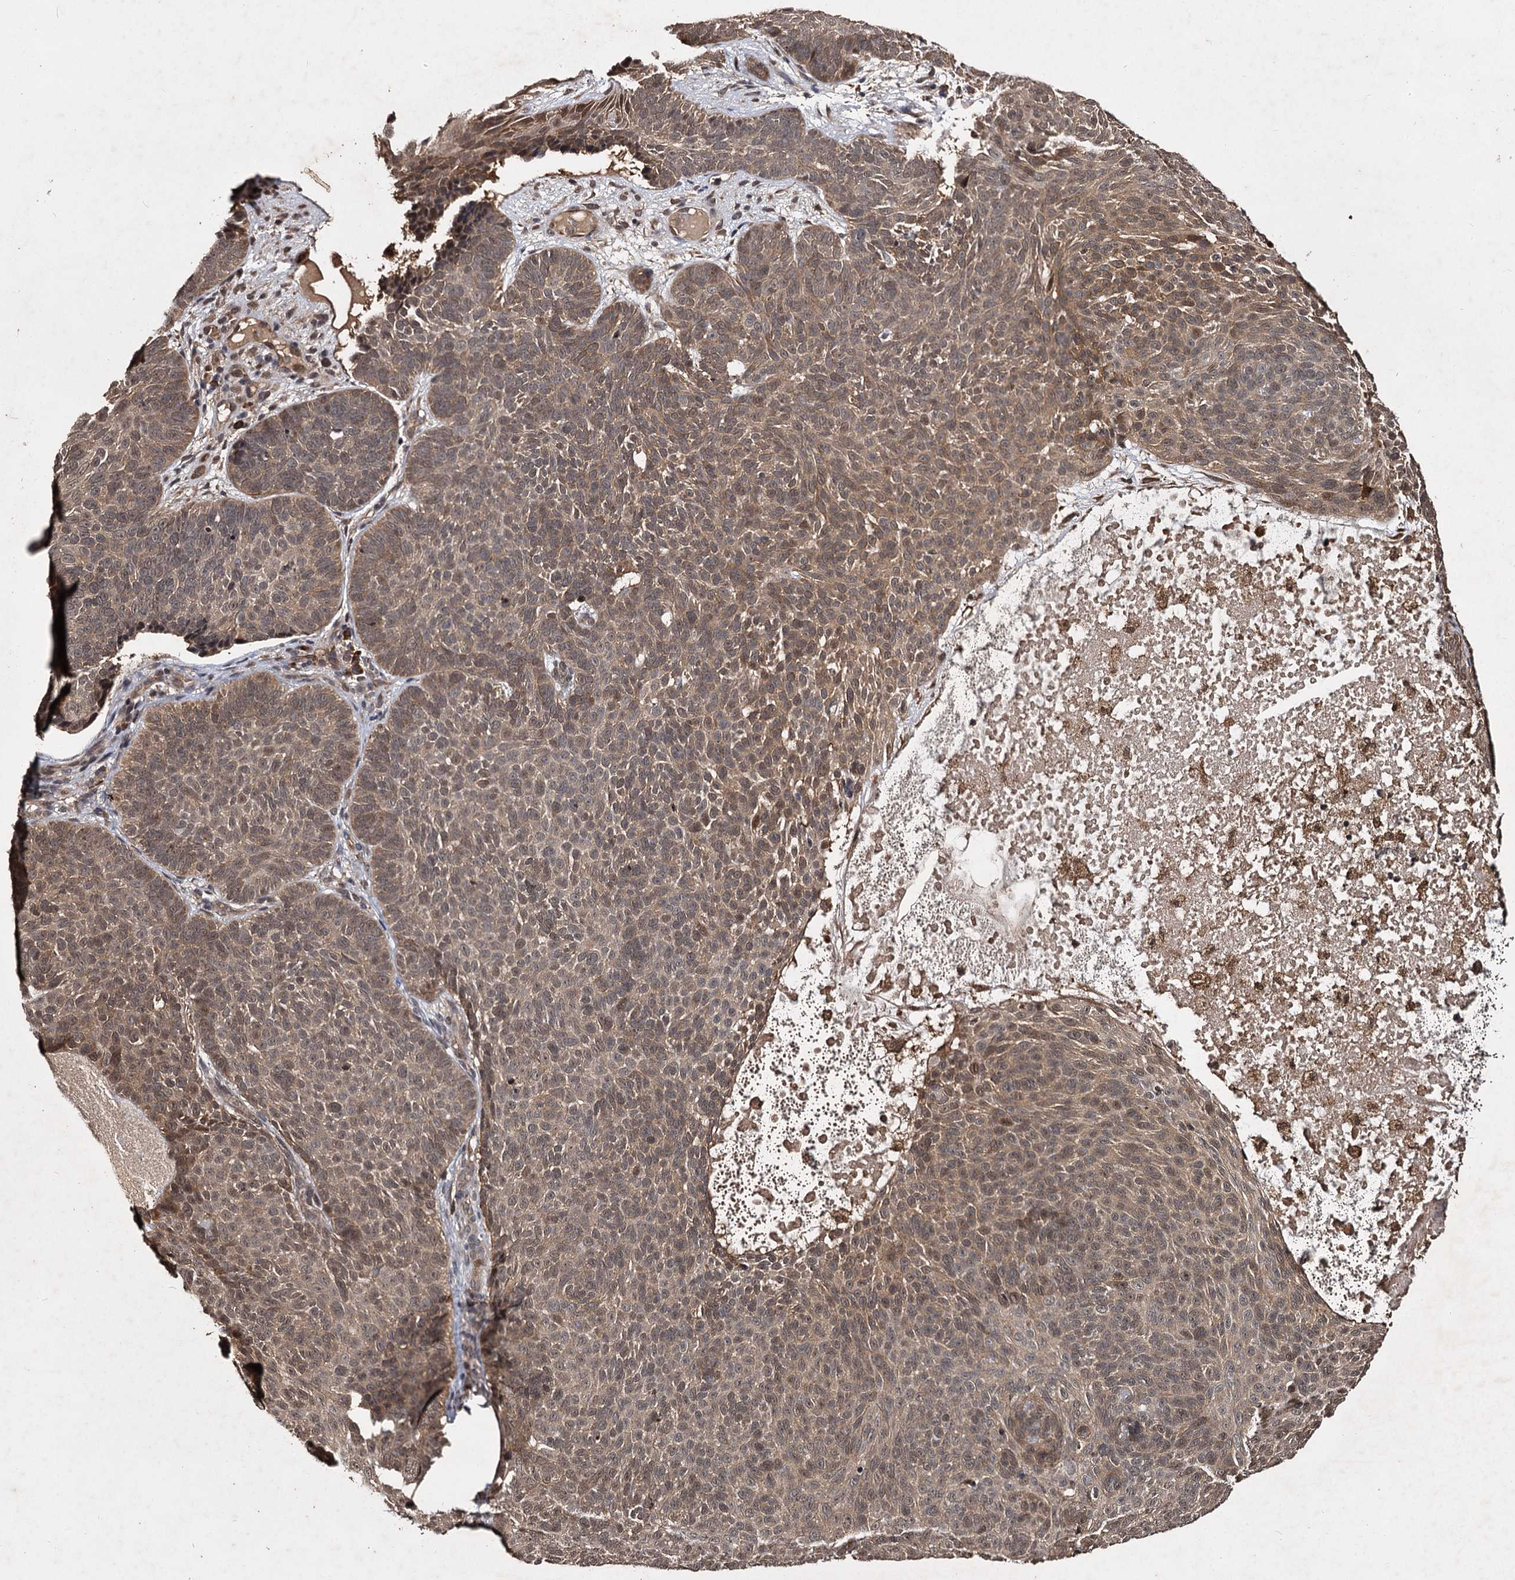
{"staining": {"intensity": "moderate", "quantity": "25%-75%", "location": "cytoplasmic/membranous,nuclear"}, "tissue": "skin cancer", "cell_type": "Tumor cells", "image_type": "cancer", "snomed": [{"axis": "morphology", "description": "Basal cell carcinoma"}, {"axis": "topography", "description": "Skin"}], "caption": "Basal cell carcinoma (skin) tissue exhibits moderate cytoplasmic/membranous and nuclear positivity in about 25%-75% of tumor cells", "gene": "SLC46A3", "patient": {"sex": "male", "age": 85}}